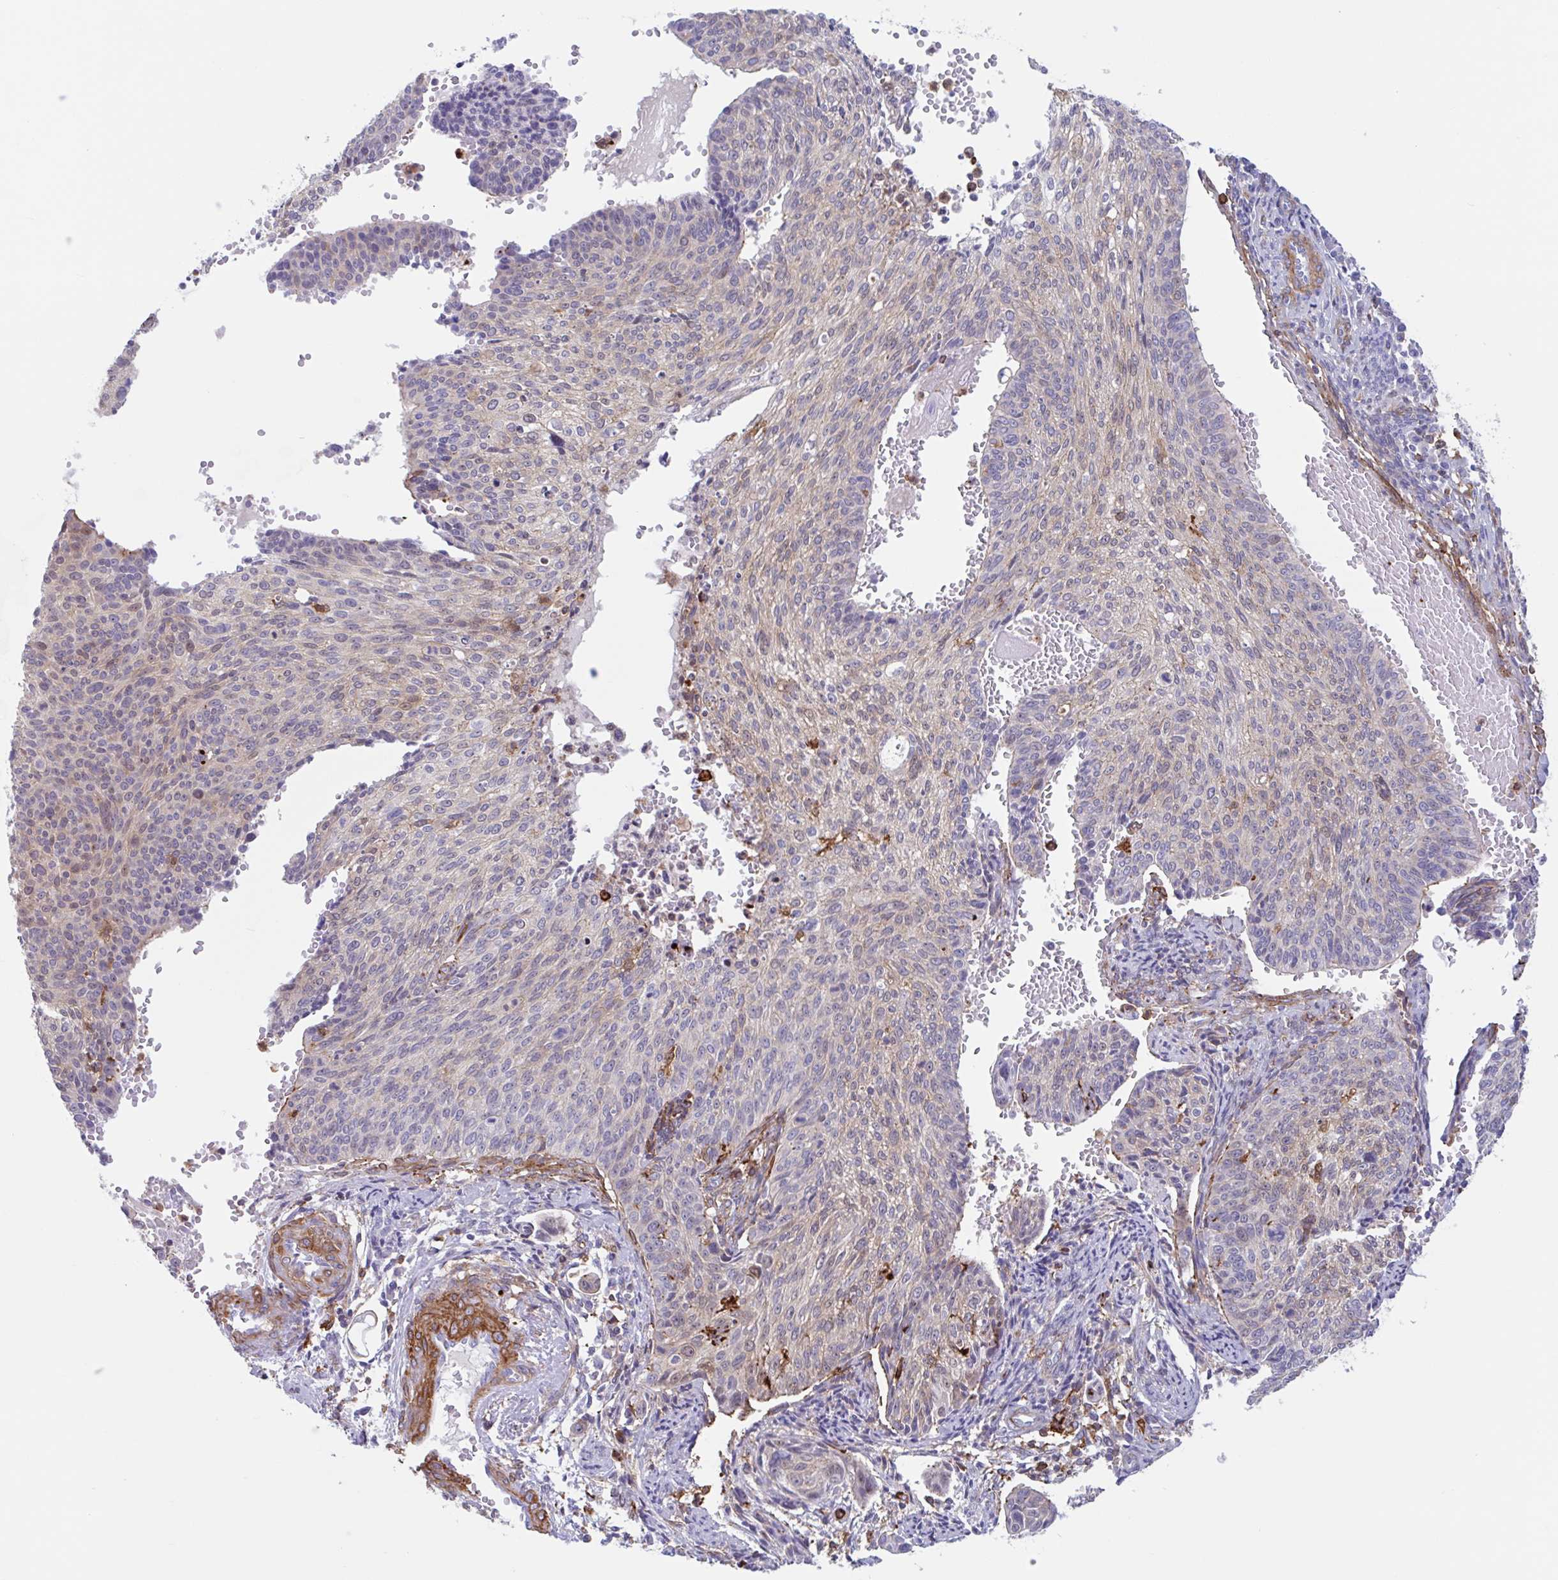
{"staining": {"intensity": "negative", "quantity": "none", "location": "none"}, "tissue": "cervical cancer", "cell_type": "Tumor cells", "image_type": "cancer", "snomed": [{"axis": "morphology", "description": "Squamous cell carcinoma, NOS"}, {"axis": "topography", "description": "Cervix"}], "caption": "Immunohistochemical staining of cervical cancer reveals no significant positivity in tumor cells.", "gene": "EFHD1", "patient": {"sex": "female", "age": 70}}